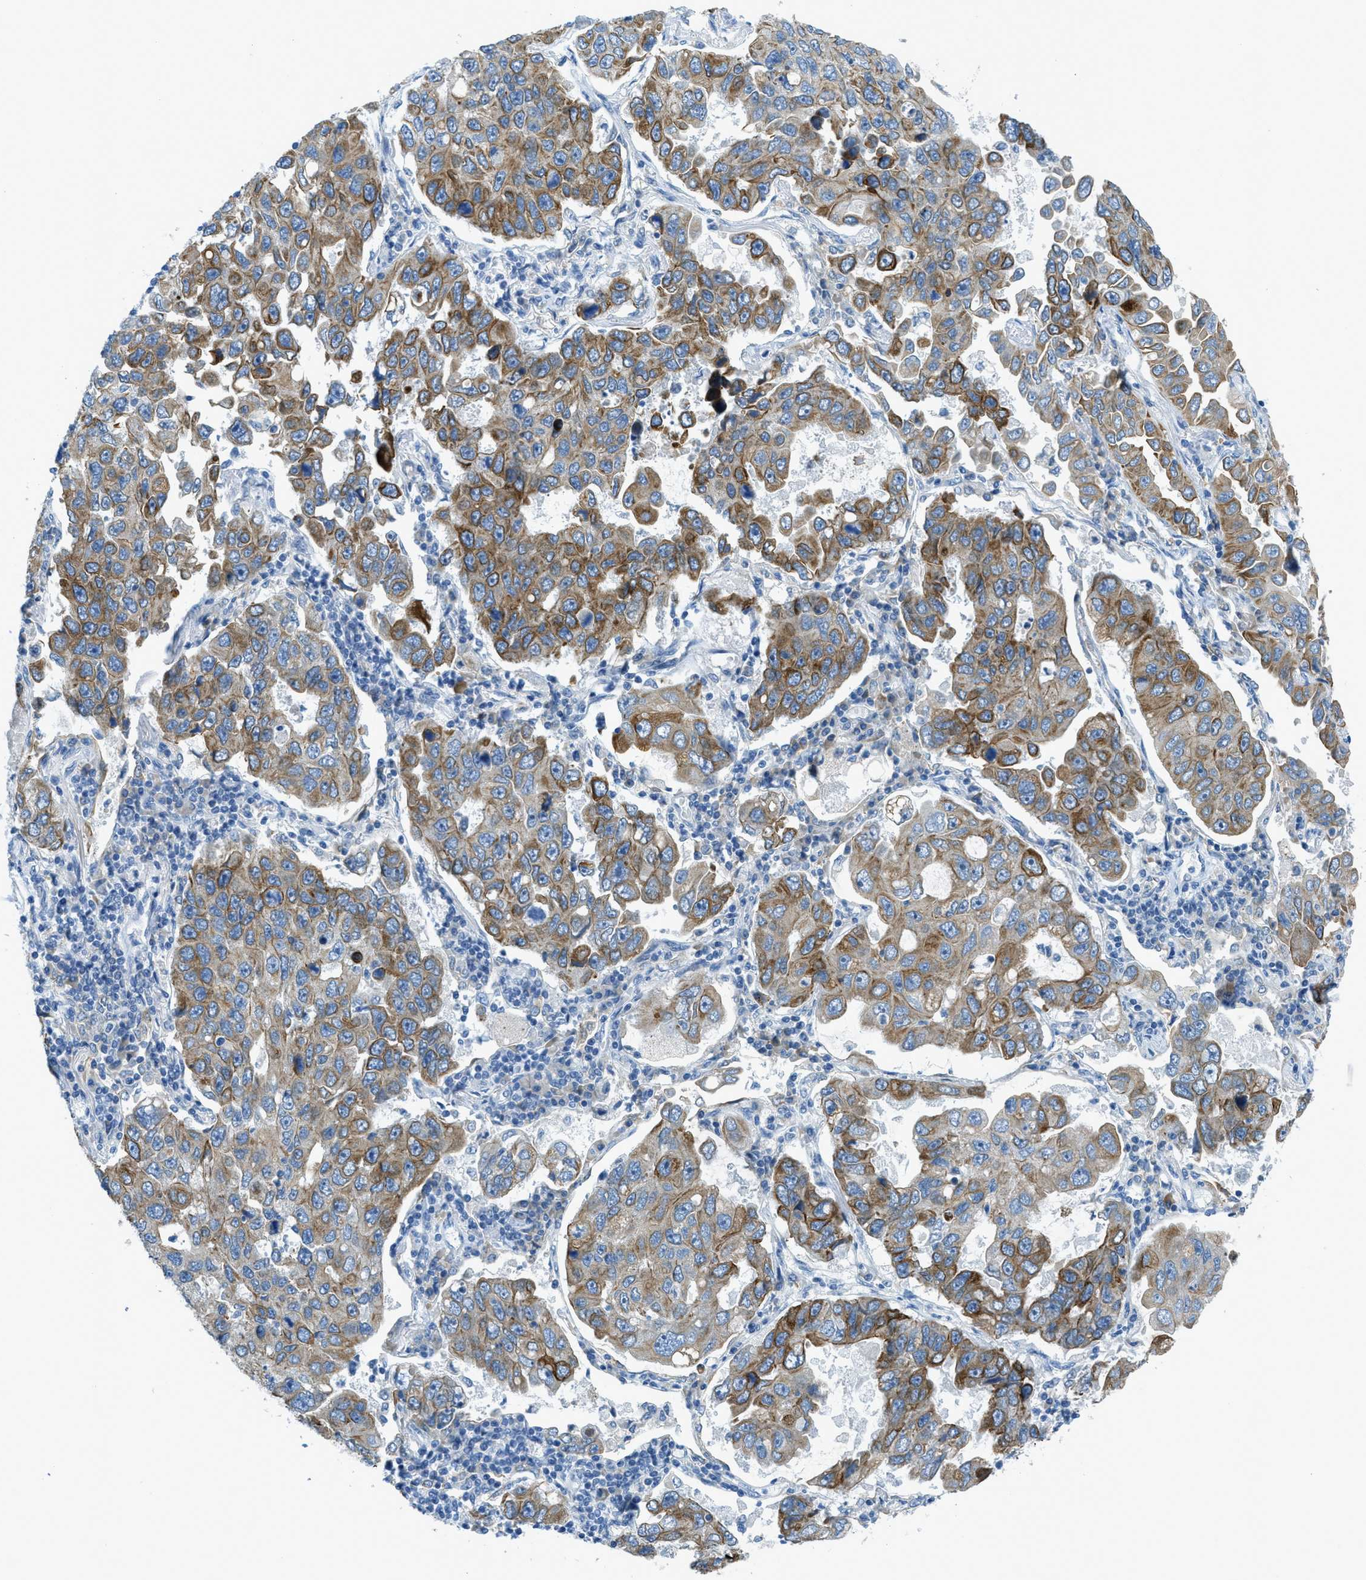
{"staining": {"intensity": "moderate", "quantity": ">75%", "location": "cytoplasmic/membranous"}, "tissue": "lung cancer", "cell_type": "Tumor cells", "image_type": "cancer", "snomed": [{"axis": "morphology", "description": "Adenocarcinoma, NOS"}, {"axis": "topography", "description": "Lung"}], "caption": "Lung cancer (adenocarcinoma) was stained to show a protein in brown. There is medium levels of moderate cytoplasmic/membranous expression in approximately >75% of tumor cells.", "gene": "KLHL8", "patient": {"sex": "male", "age": 64}}